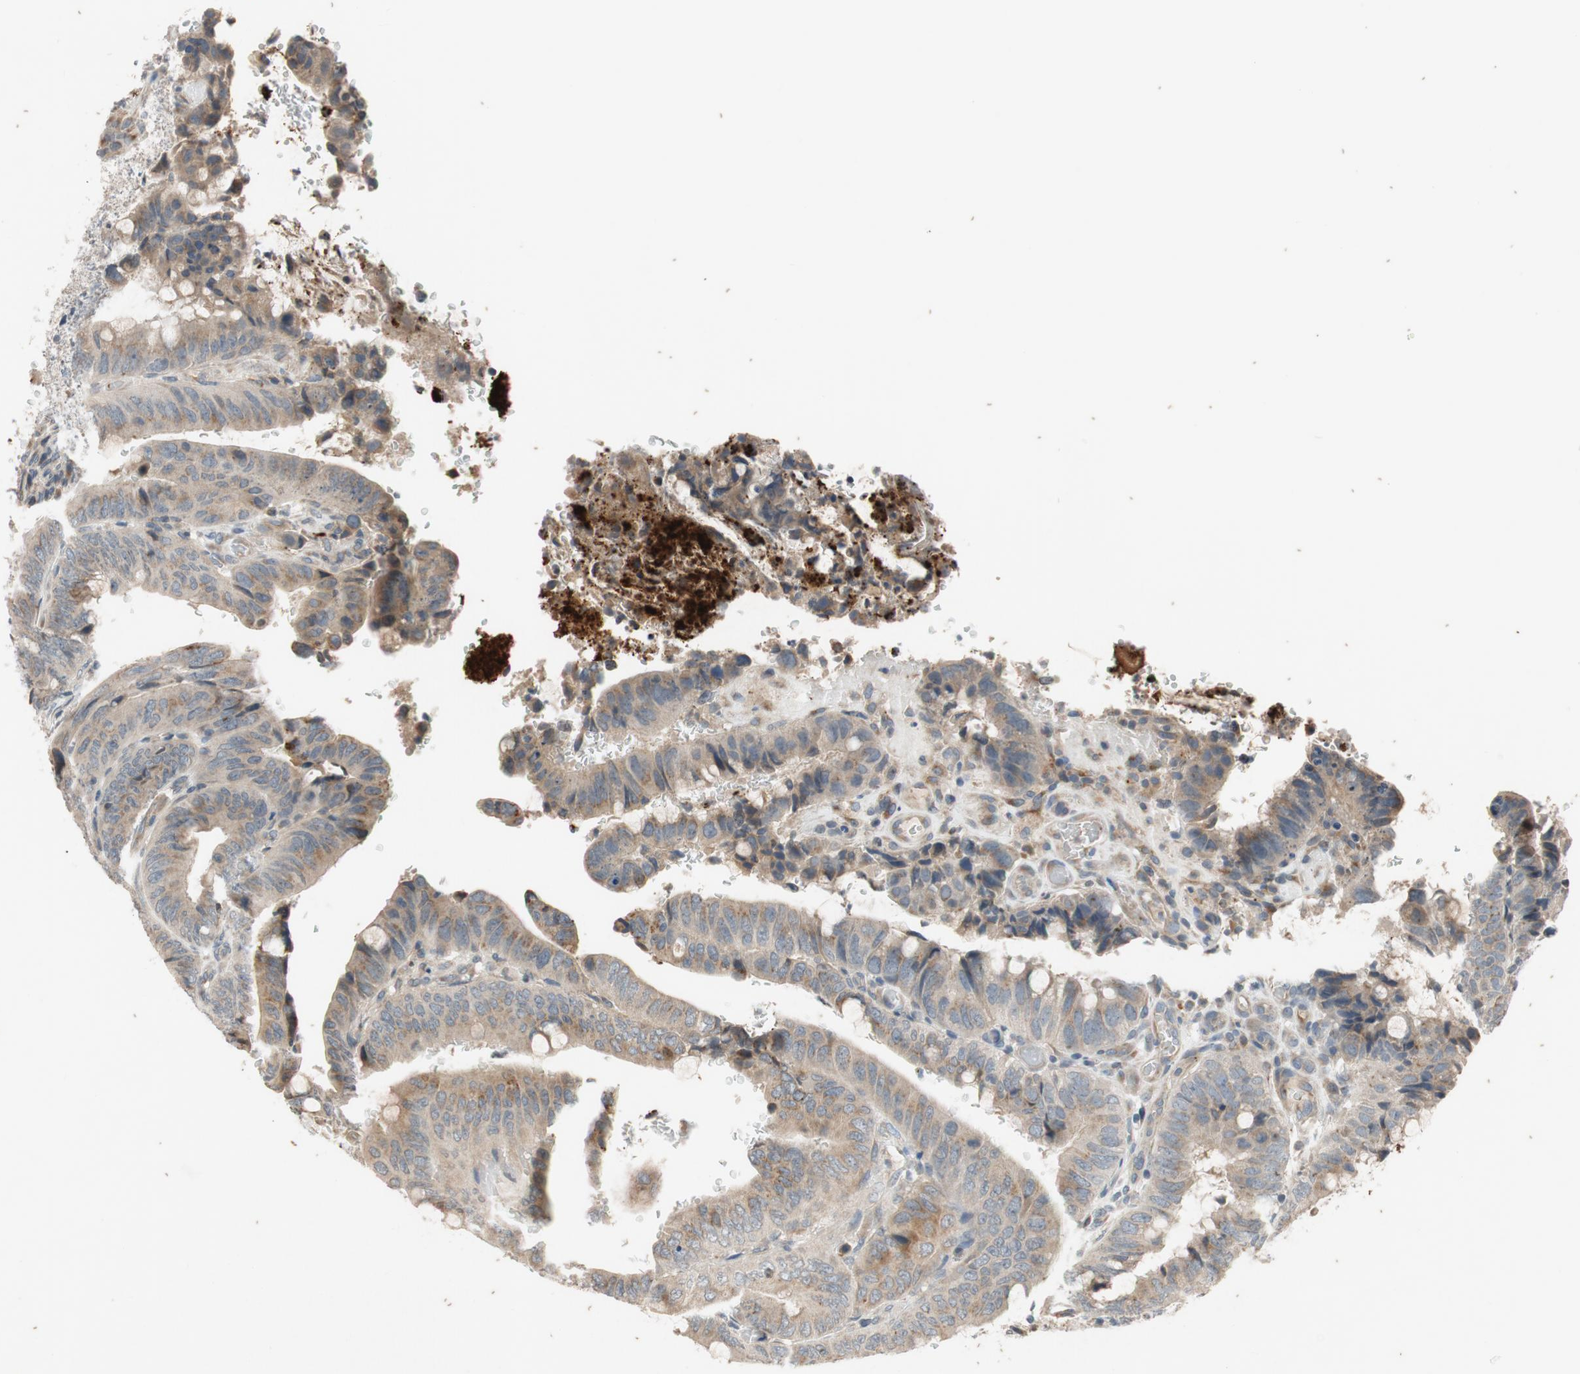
{"staining": {"intensity": "weak", "quantity": ">75%", "location": "cytoplasmic/membranous"}, "tissue": "colorectal cancer", "cell_type": "Tumor cells", "image_type": "cancer", "snomed": [{"axis": "morphology", "description": "Normal tissue, NOS"}, {"axis": "morphology", "description": "Adenocarcinoma, NOS"}, {"axis": "topography", "description": "Rectum"}, {"axis": "topography", "description": "Peripheral nerve tissue"}], "caption": "A brown stain highlights weak cytoplasmic/membranous expression of a protein in human colorectal cancer tumor cells. (Brightfield microscopy of DAB IHC at high magnification).", "gene": "ATP2C1", "patient": {"sex": "male", "age": 92}}